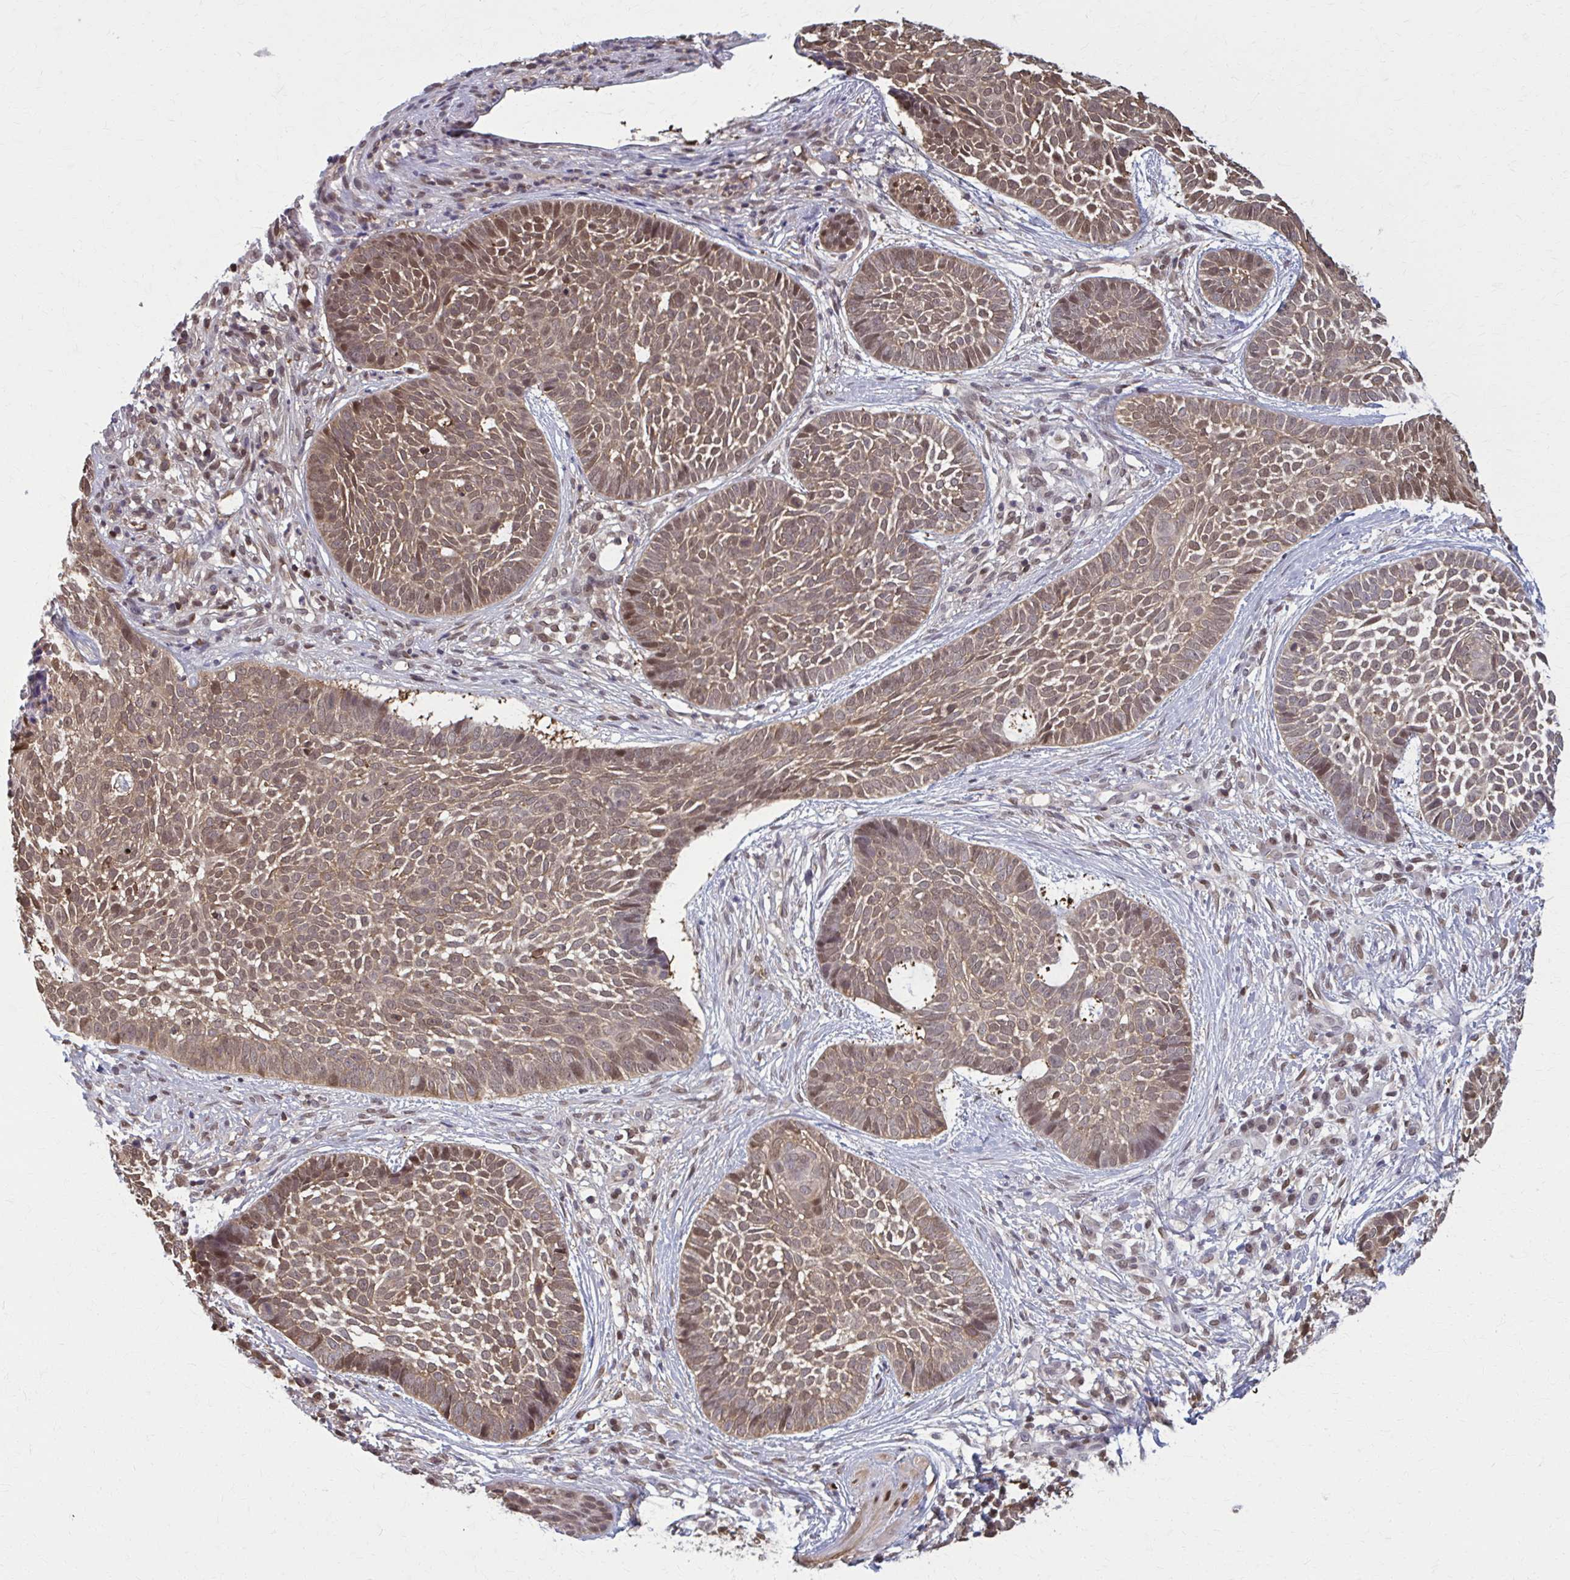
{"staining": {"intensity": "moderate", "quantity": ">75%", "location": "cytoplasmic/membranous,nuclear"}, "tissue": "skin cancer", "cell_type": "Tumor cells", "image_type": "cancer", "snomed": [{"axis": "morphology", "description": "Basal cell carcinoma"}, {"axis": "topography", "description": "Skin"}], "caption": "Immunohistochemistry (DAB) staining of human skin basal cell carcinoma demonstrates moderate cytoplasmic/membranous and nuclear protein expression in about >75% of tumor cells. The staining is performed using DAB brown chromogen to label protein expression. The nuclei are counter-stained blue using hematoxylin.", "gene": "MDH1", "patient": {"sex": "female", "age": 89}}